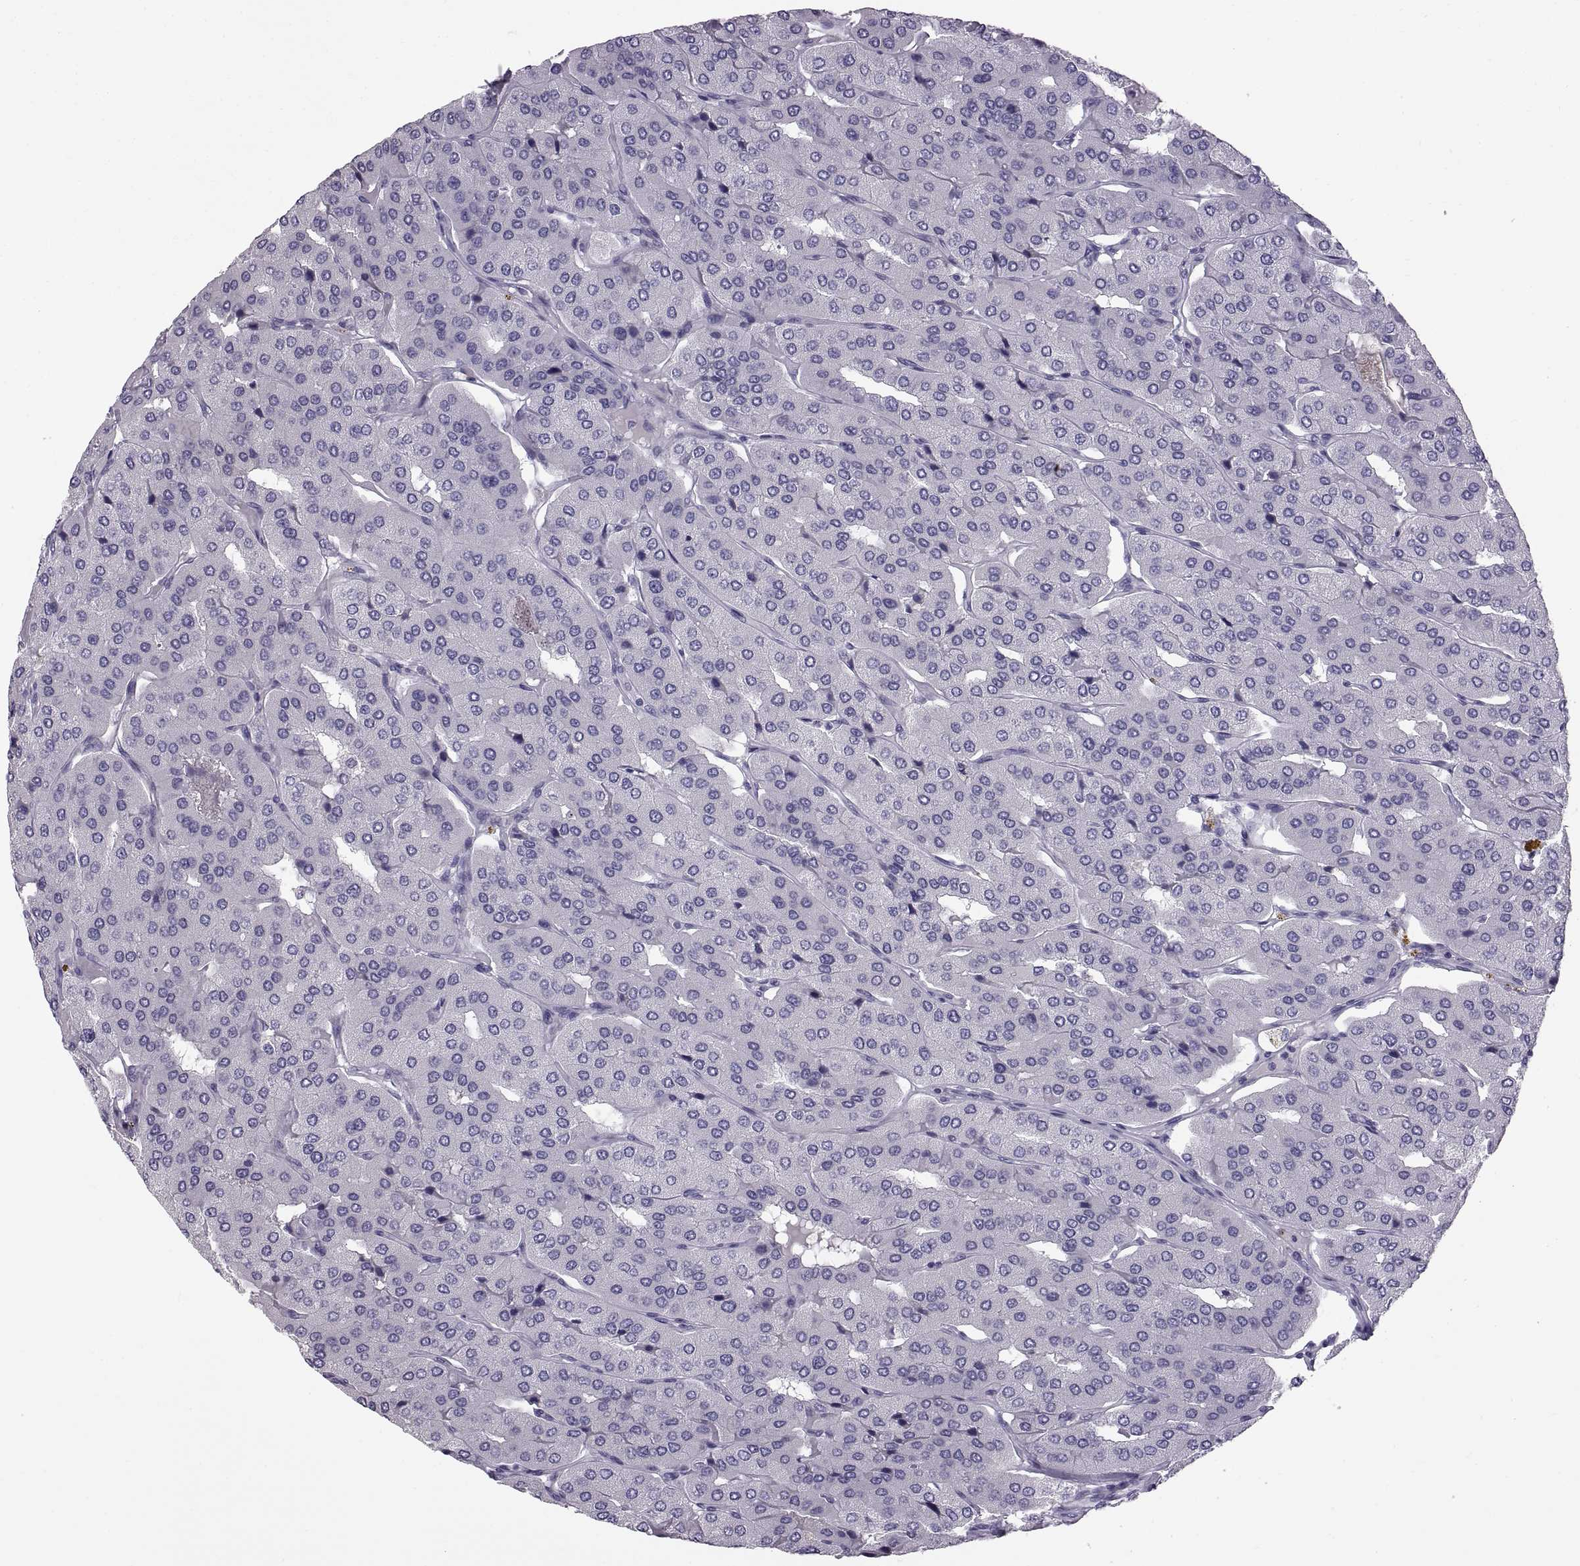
{"staining": {"intensity": "negative", "quantity": "none", "location": "none"}, "tissue": "parathyroid gland", "cell_type": "Glandular cells", "image_type": "normal", "snomed": [{"axis": "morphology", "description": "Normal tissue, NOS"}, {"axis": "morphology", "description": "Adenoma, NOS"}, {"axis": "topography", "description": "Parathyroid gland"}], "caption": "Glandular cells show no significant protein expression in benign parathyroid gland.", "gene": "WFDC8", "patient": {"sex": "female", "age": 86}}